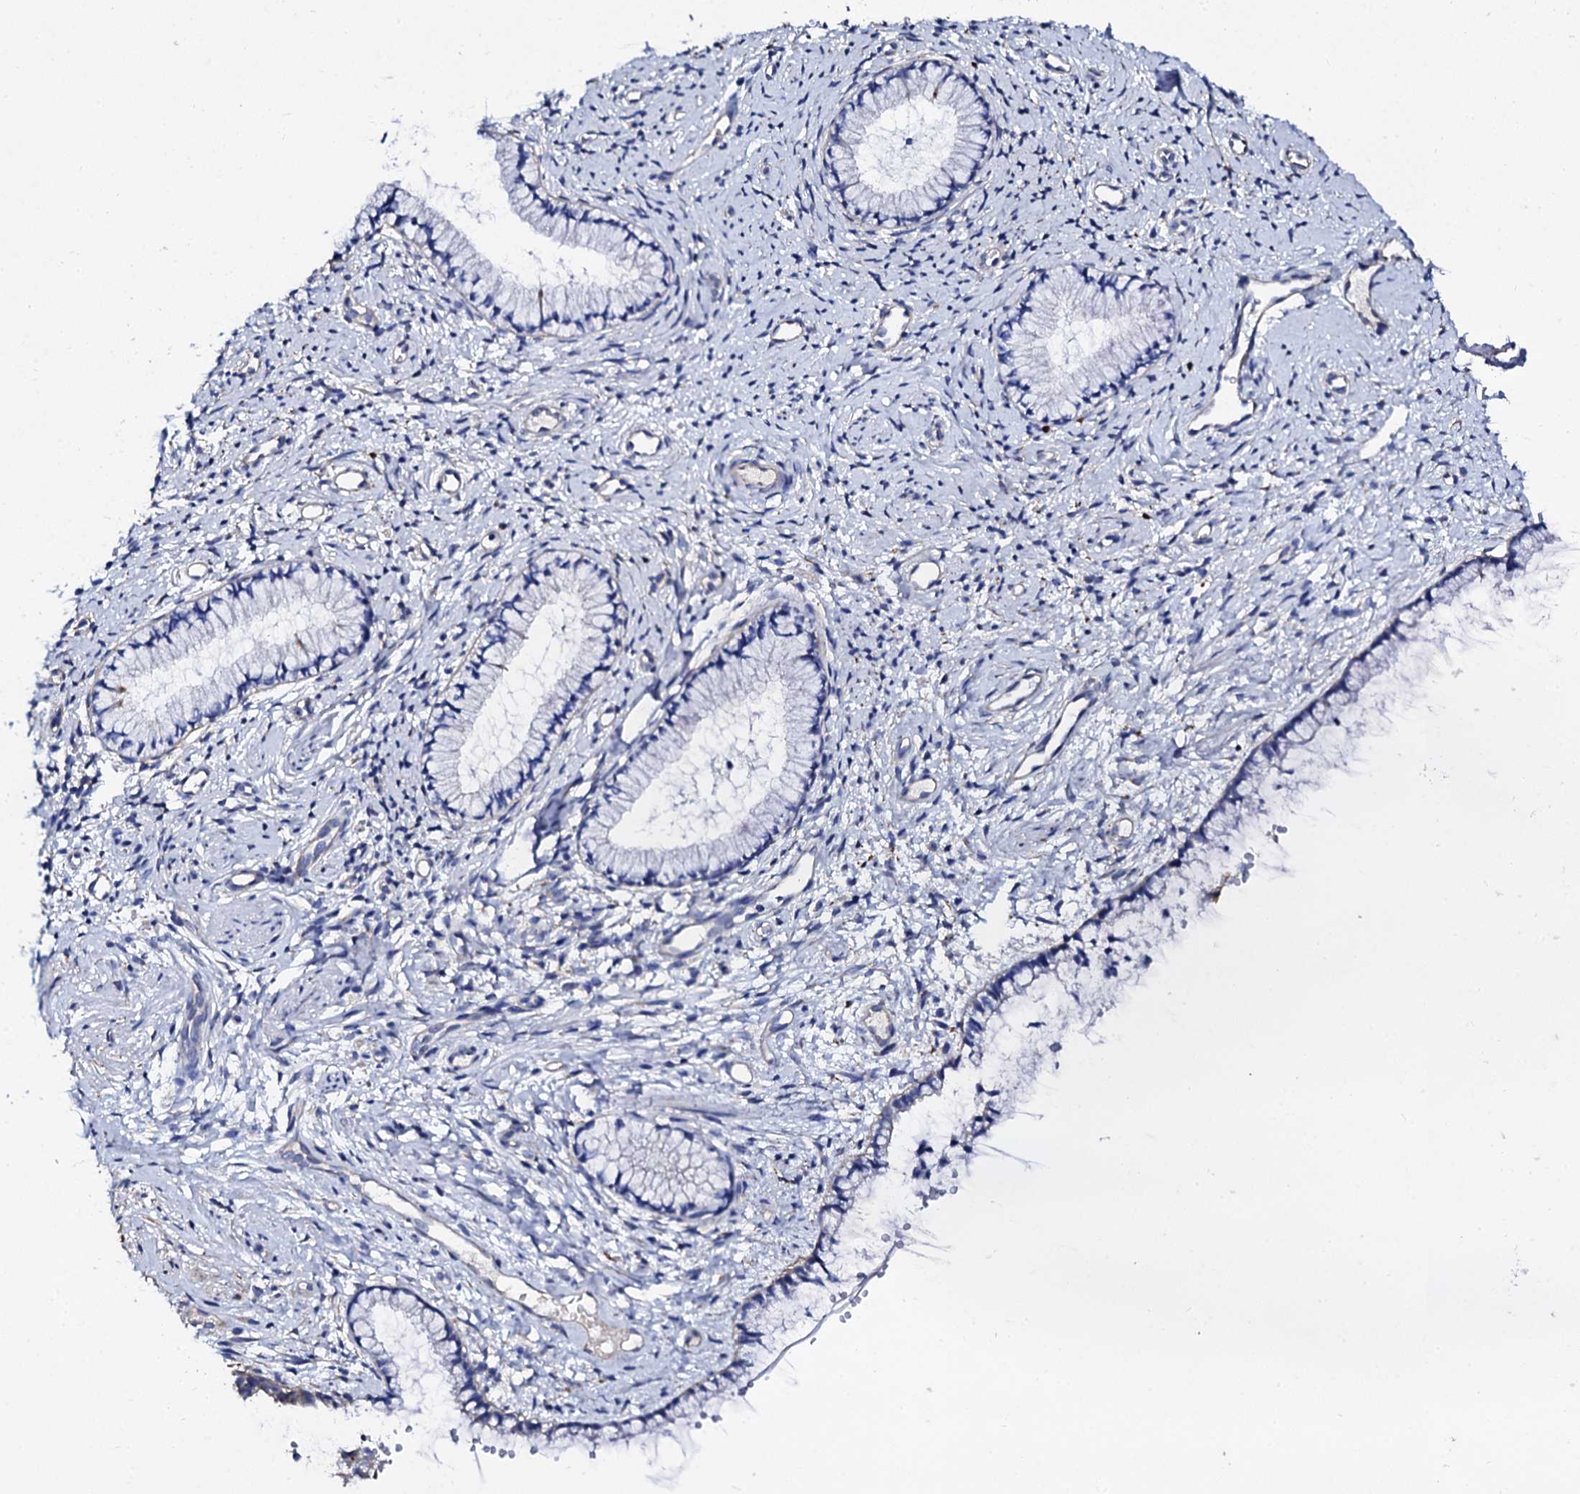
{"staining": {"intensity": "negative", "quantity": "none", "location": "none"}, "tissue": "cervix", "cell_type": "Glandular cells", "image_type": "normal", "snomed": [{"axis": "morphology", "description": "Normal tissue, NOS"}, {"axis": "topography", "description": "Cervix"}], "caption": "High power microscopy micrograph of an IHC photomicrograph of normal cervix, revealing no significant expression in glandular cells.", "gene": "KLHL32", "patient": {"sex": "female", "age": 57}}